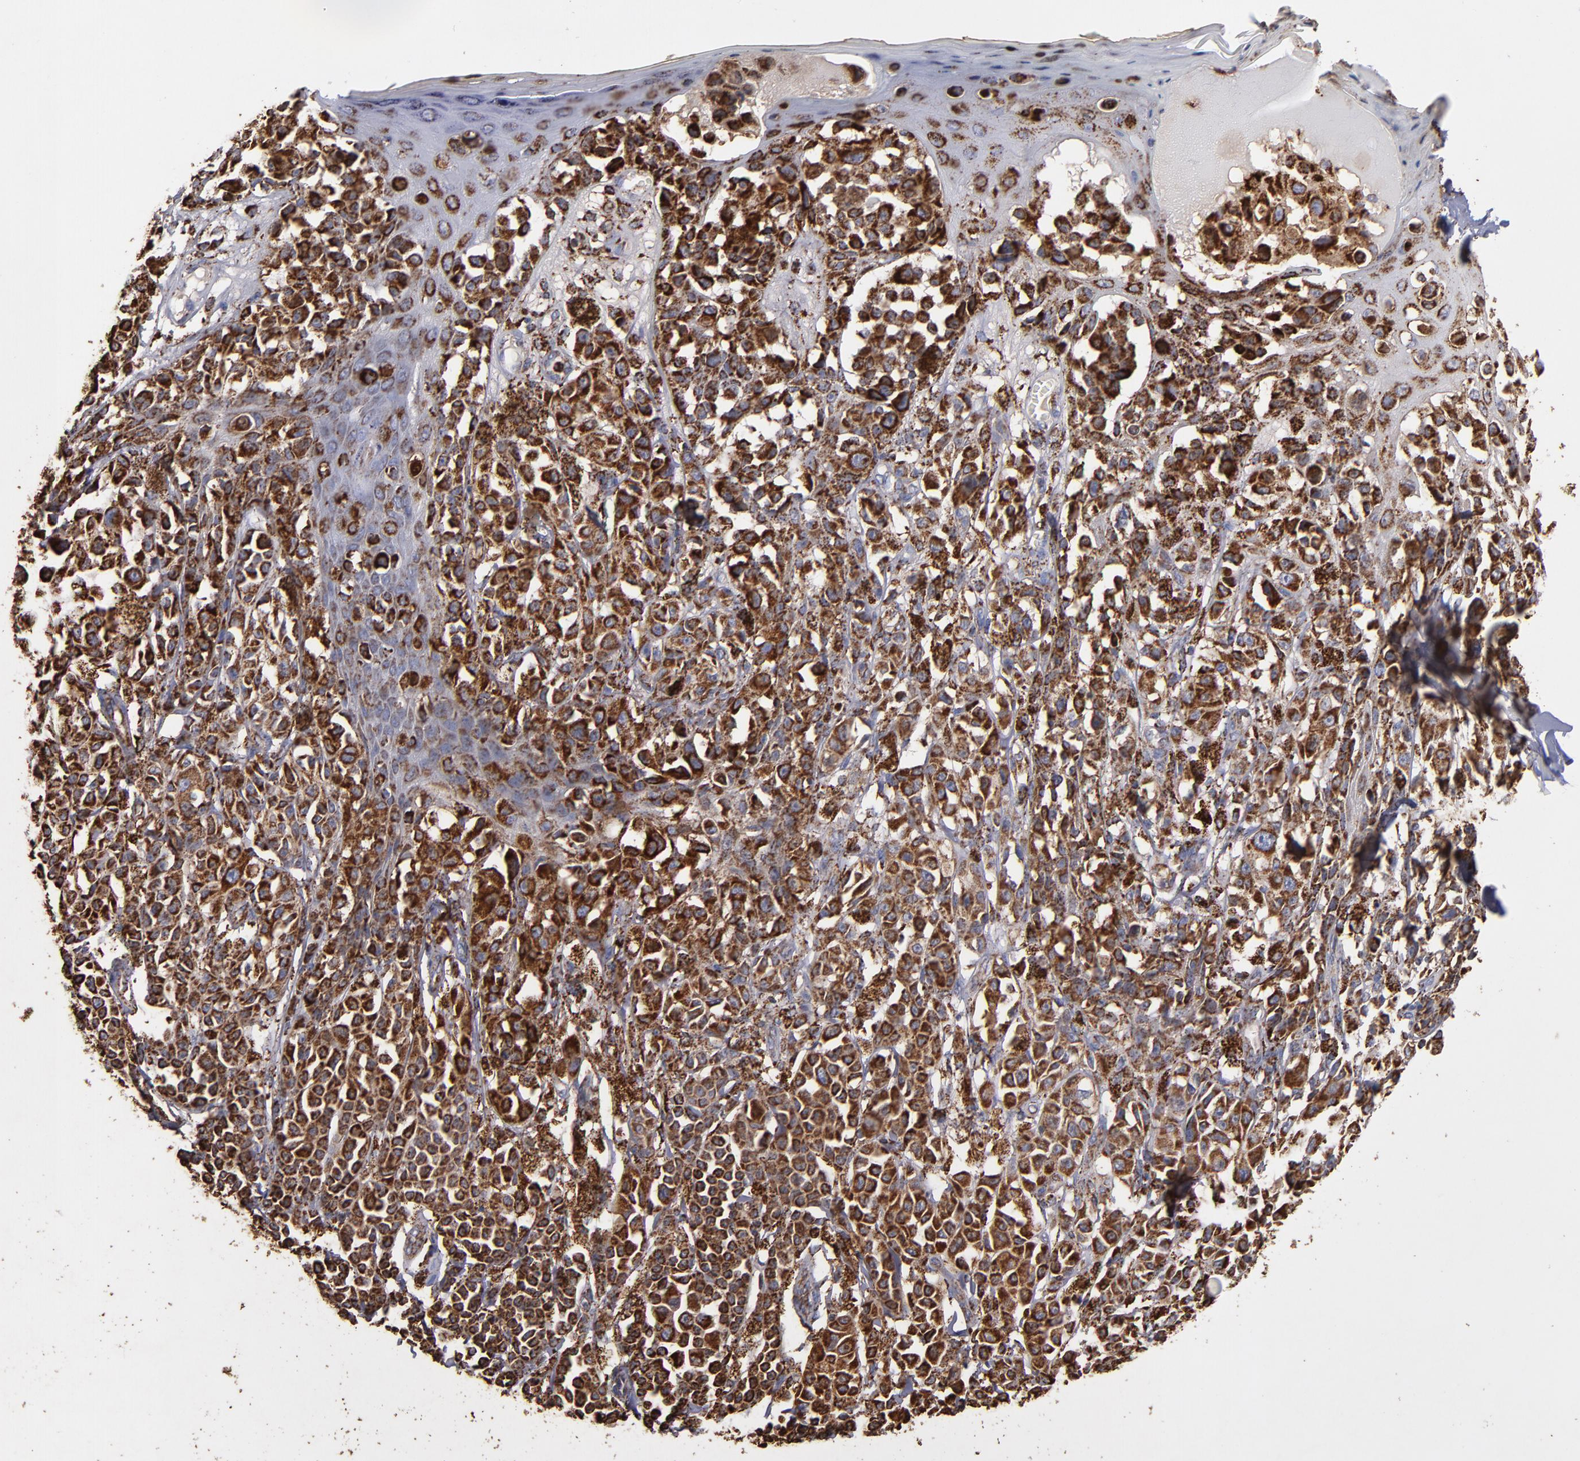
{"staining": {"intensity": "strong", "quantity": ">75%", "location": "cytoplasmic/membranous"}, "tissue": "melanoma", "cell_type": "Tumor cells", "image_type": "cancer", "snomed": [{"axis": "morphology", "description": "Malignant melanoma, NOS"}, {"axis": "topography", "description": "Skin"}], "caption": "High-magnification brightfield microscopy of malignant melanoma stained with DAB (3,3'-diaminobenzidine) (brown) and counterstained with hematoxylin (blue). tumor cells exhibit strong cytoplasmic/membranous positivity is identified in approximately>75% of cells.", "gene": "SOD2", "patient": {"sex": "female", "age": 38}}